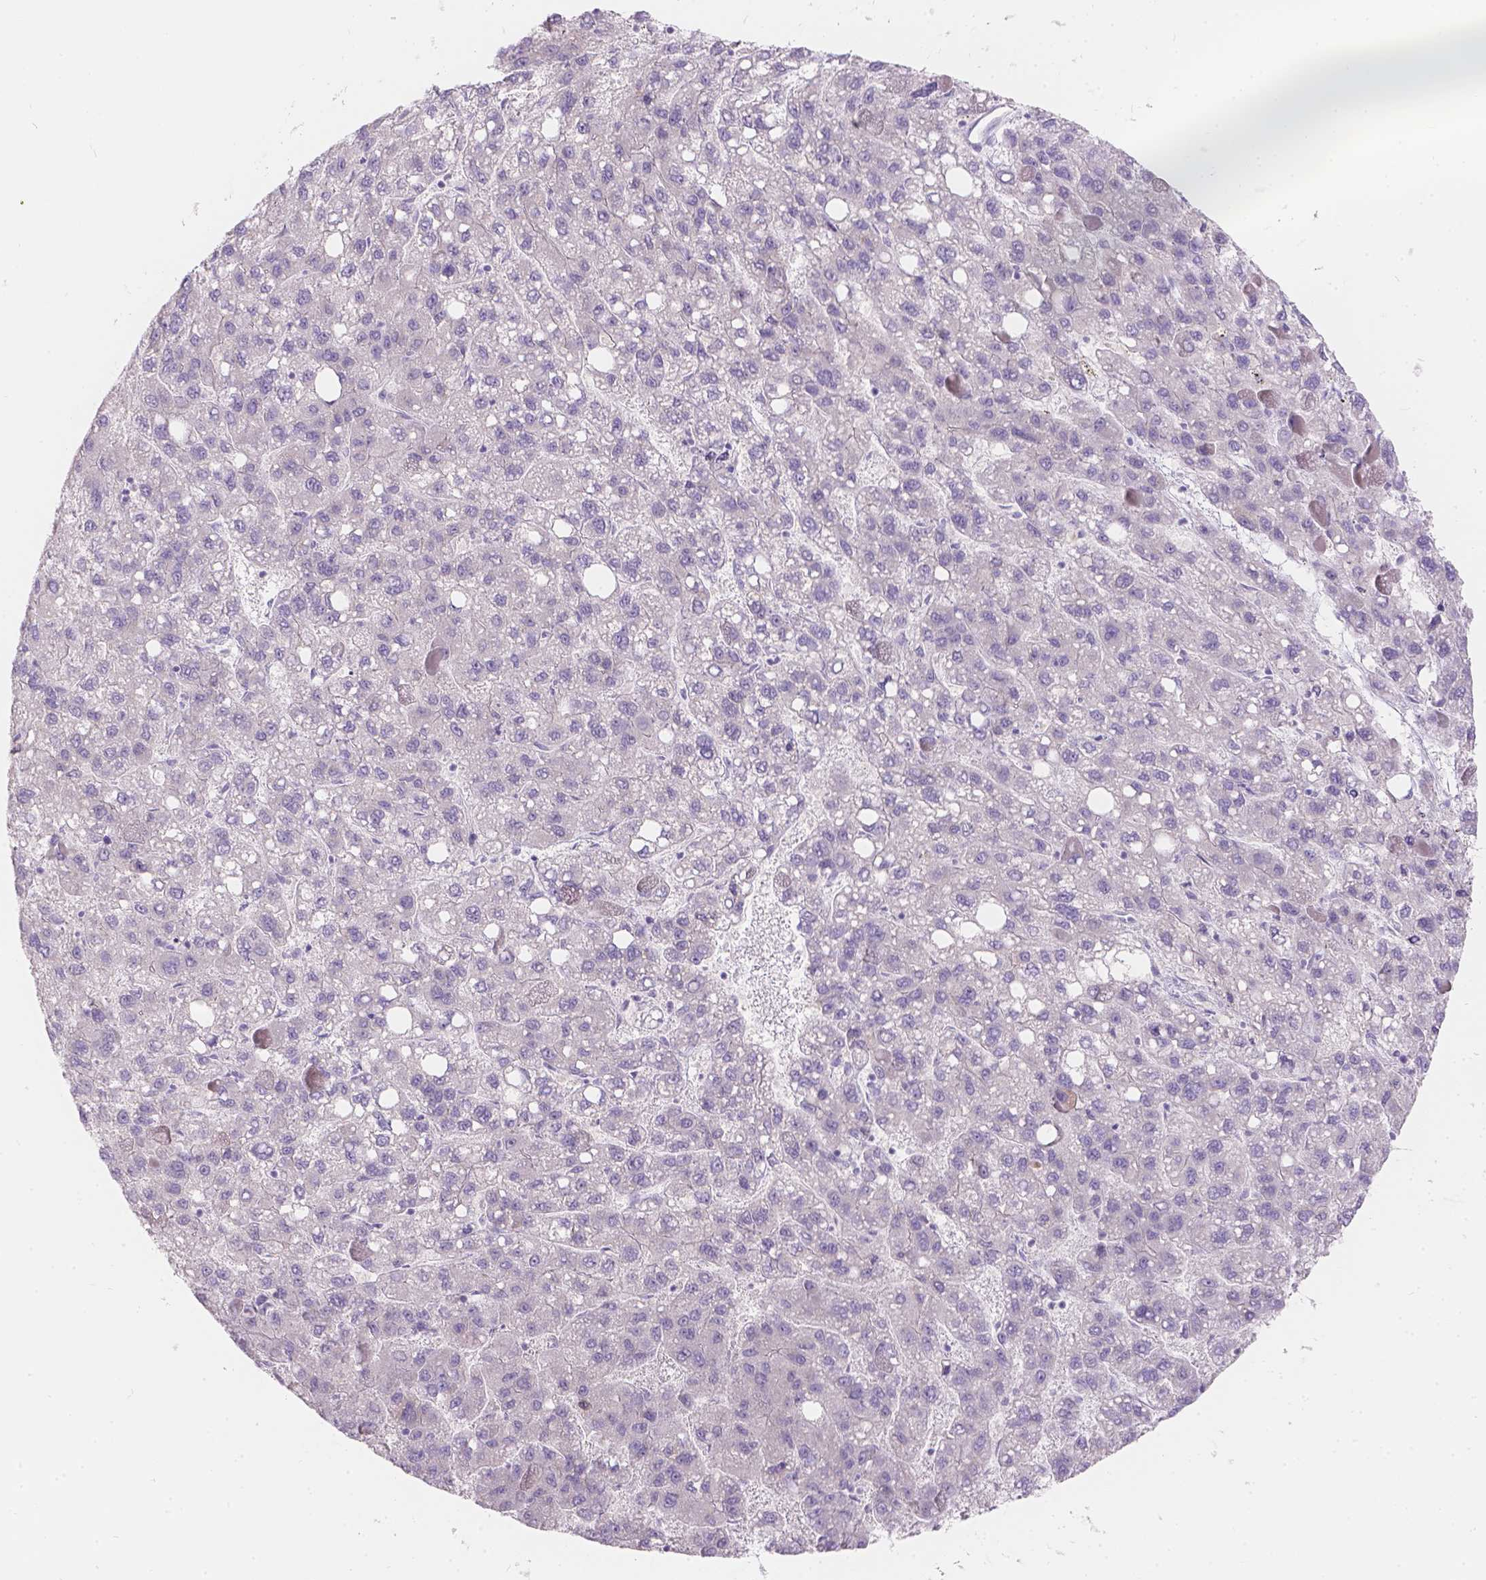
{"staining": {"intensity": "negative", "quantity": "none", "location": "none"}, "tissue": "liver cancer", "cell_type": "Tumor cells", "image_type": "cancer", "snomed": [{"axis": "morphology", "description": "Carcinoma, Hepatocellular, NOS"}, {"axis": "topography", "description": "Liver"}], "caption": "Immunohistochemistry (IHC) histopathology image of neoplastic tissue: liver cancer stained with DAB exhibits no significant protein staining in tumor cells.", "gene": "HTN3", "patient": {"sex": "female", "age": 82}}